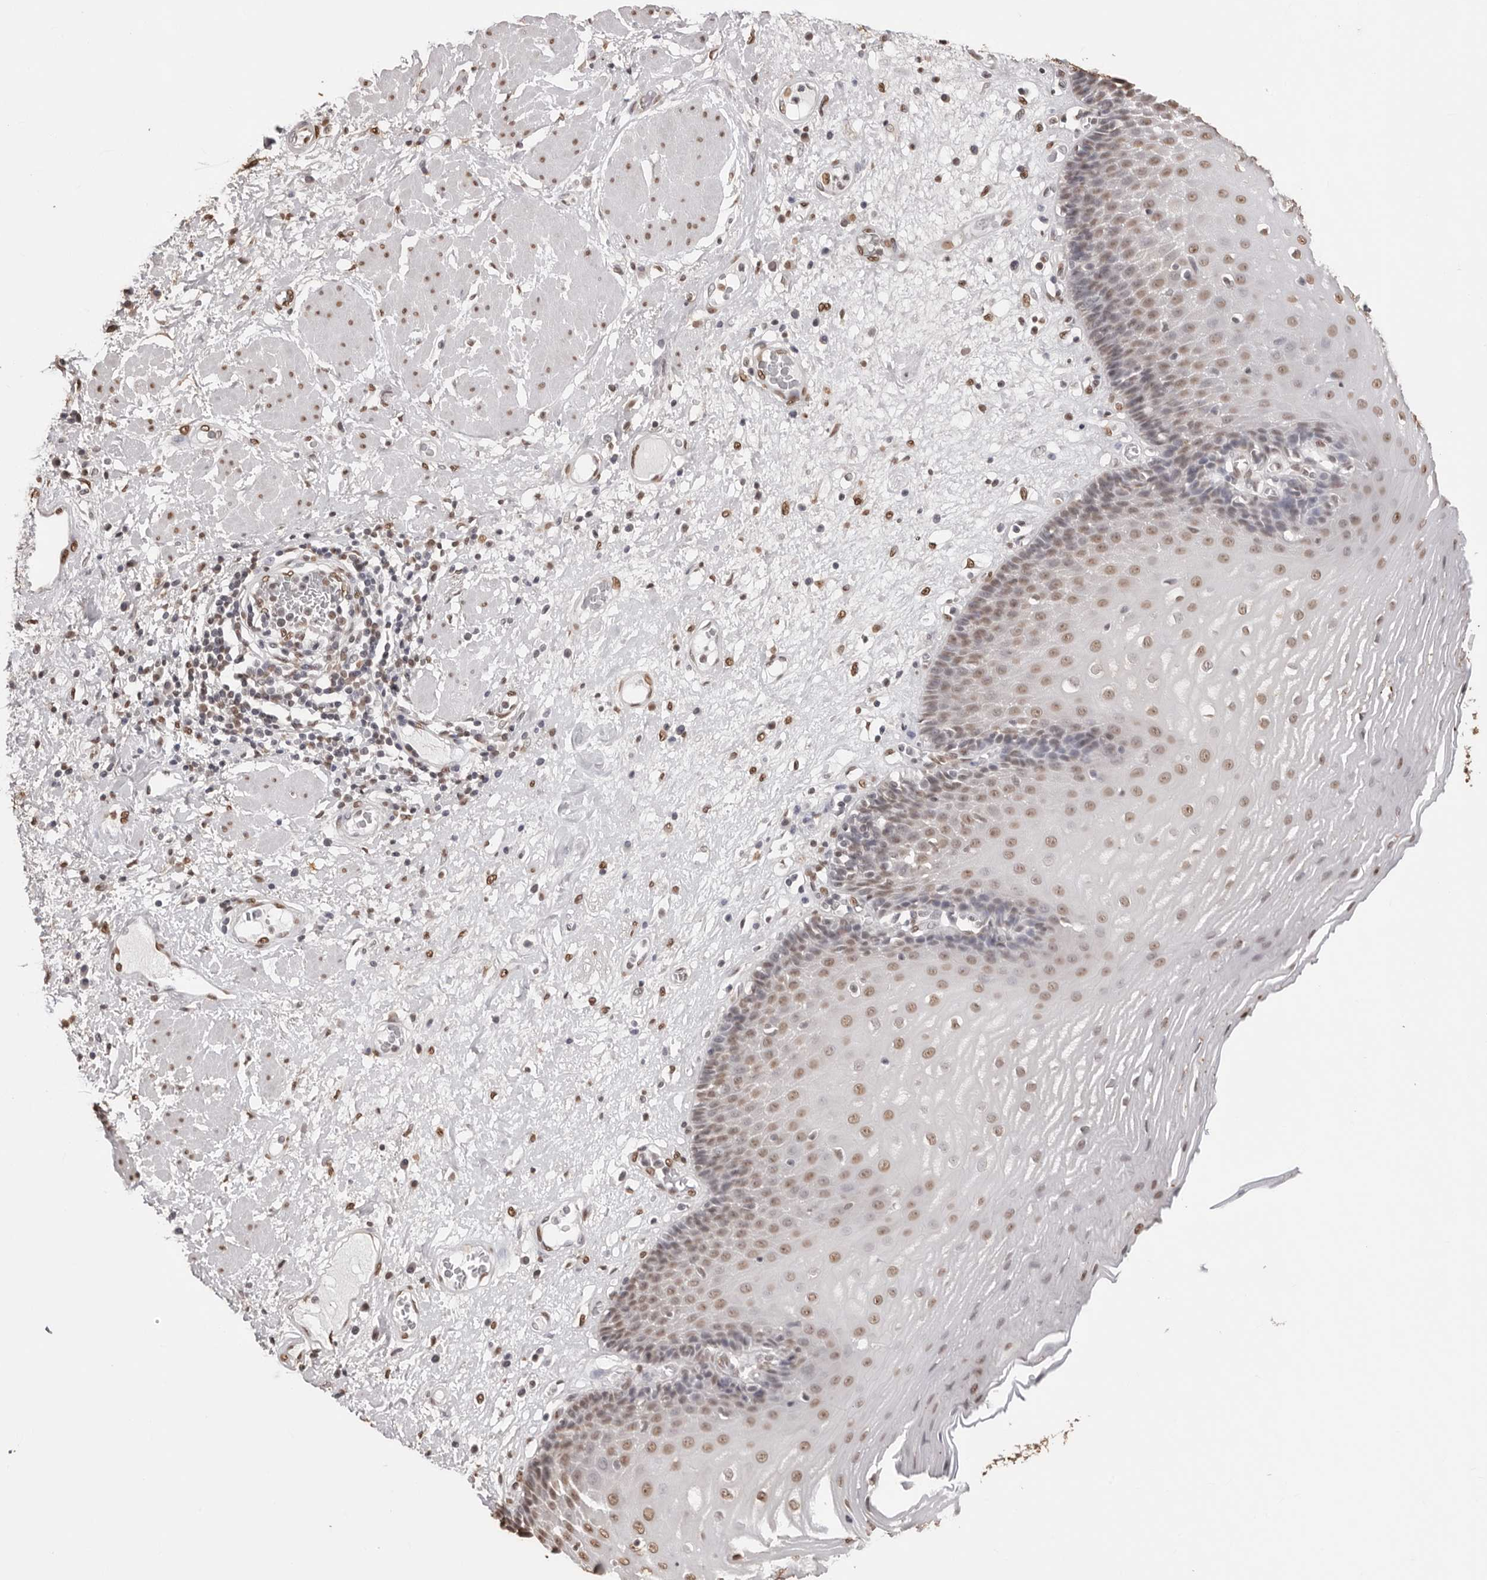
{"staining": {"intensity": "moderate", "quantity": ">75%", "location": "nuclear"}, "tissue": "esophagus", "cell_type": "Squamous epithelial cells", "image_type": "normal", "snomed": [{"axis": "morphology", "description": "Normal tissue, NOS"}, {"axis": "morphology", "description": "Adenocarcinoma, NOS"}, {"axis": "topography", "description": "Esophagus"}], "caption": "Immunohistochemical staining of benign esophagus shows >75% levels of moderate nuclear protein expression in about >75% of squamous epithelial cells.", "gene": "OLIG3", "patient": {"sex": "male", "age": 62}}